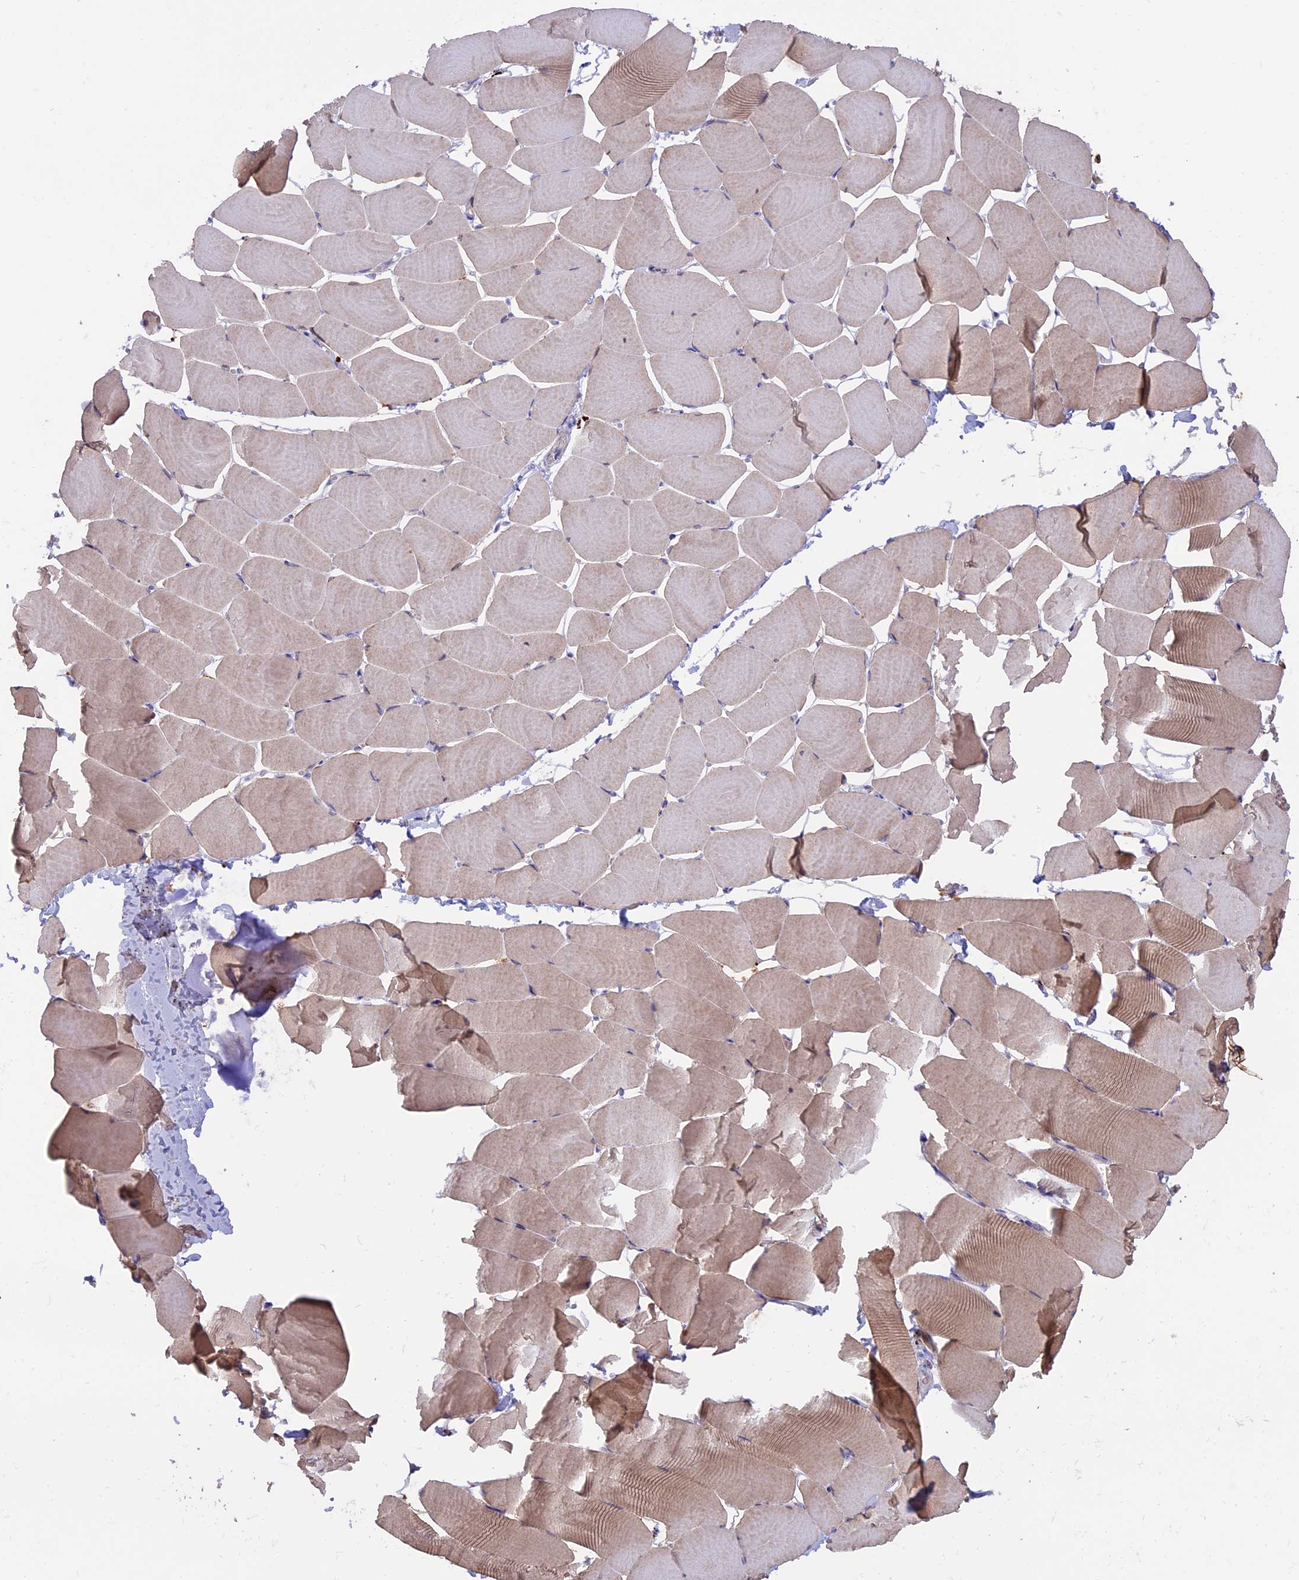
{"staining": {"intensity": "weak", "quantity": "25%-75%", "location": "cytoplasmic/membranous"}, "tissue": "skeletal muscle", "cell_type": "Myocytes", "image_type": "normal", "snomed": [{"axis": "morphology", "description": "Normal tissue, NOS"}, {"axis": "topography", "description": "Skeletal muscle"}], "caption": "The immunohistochemical stain shows weak cytoplasmic/membranous positivity in myocytes of benign skeletal muscle. The staining is performed using DAB (3,3'-diaminobenzidine) brown chromogen to label protein expression. The nuclei are counter-stained blue using hematoxylin.", "gene": "PTPN9", "patient": {"sex": "male", "age": 25}}